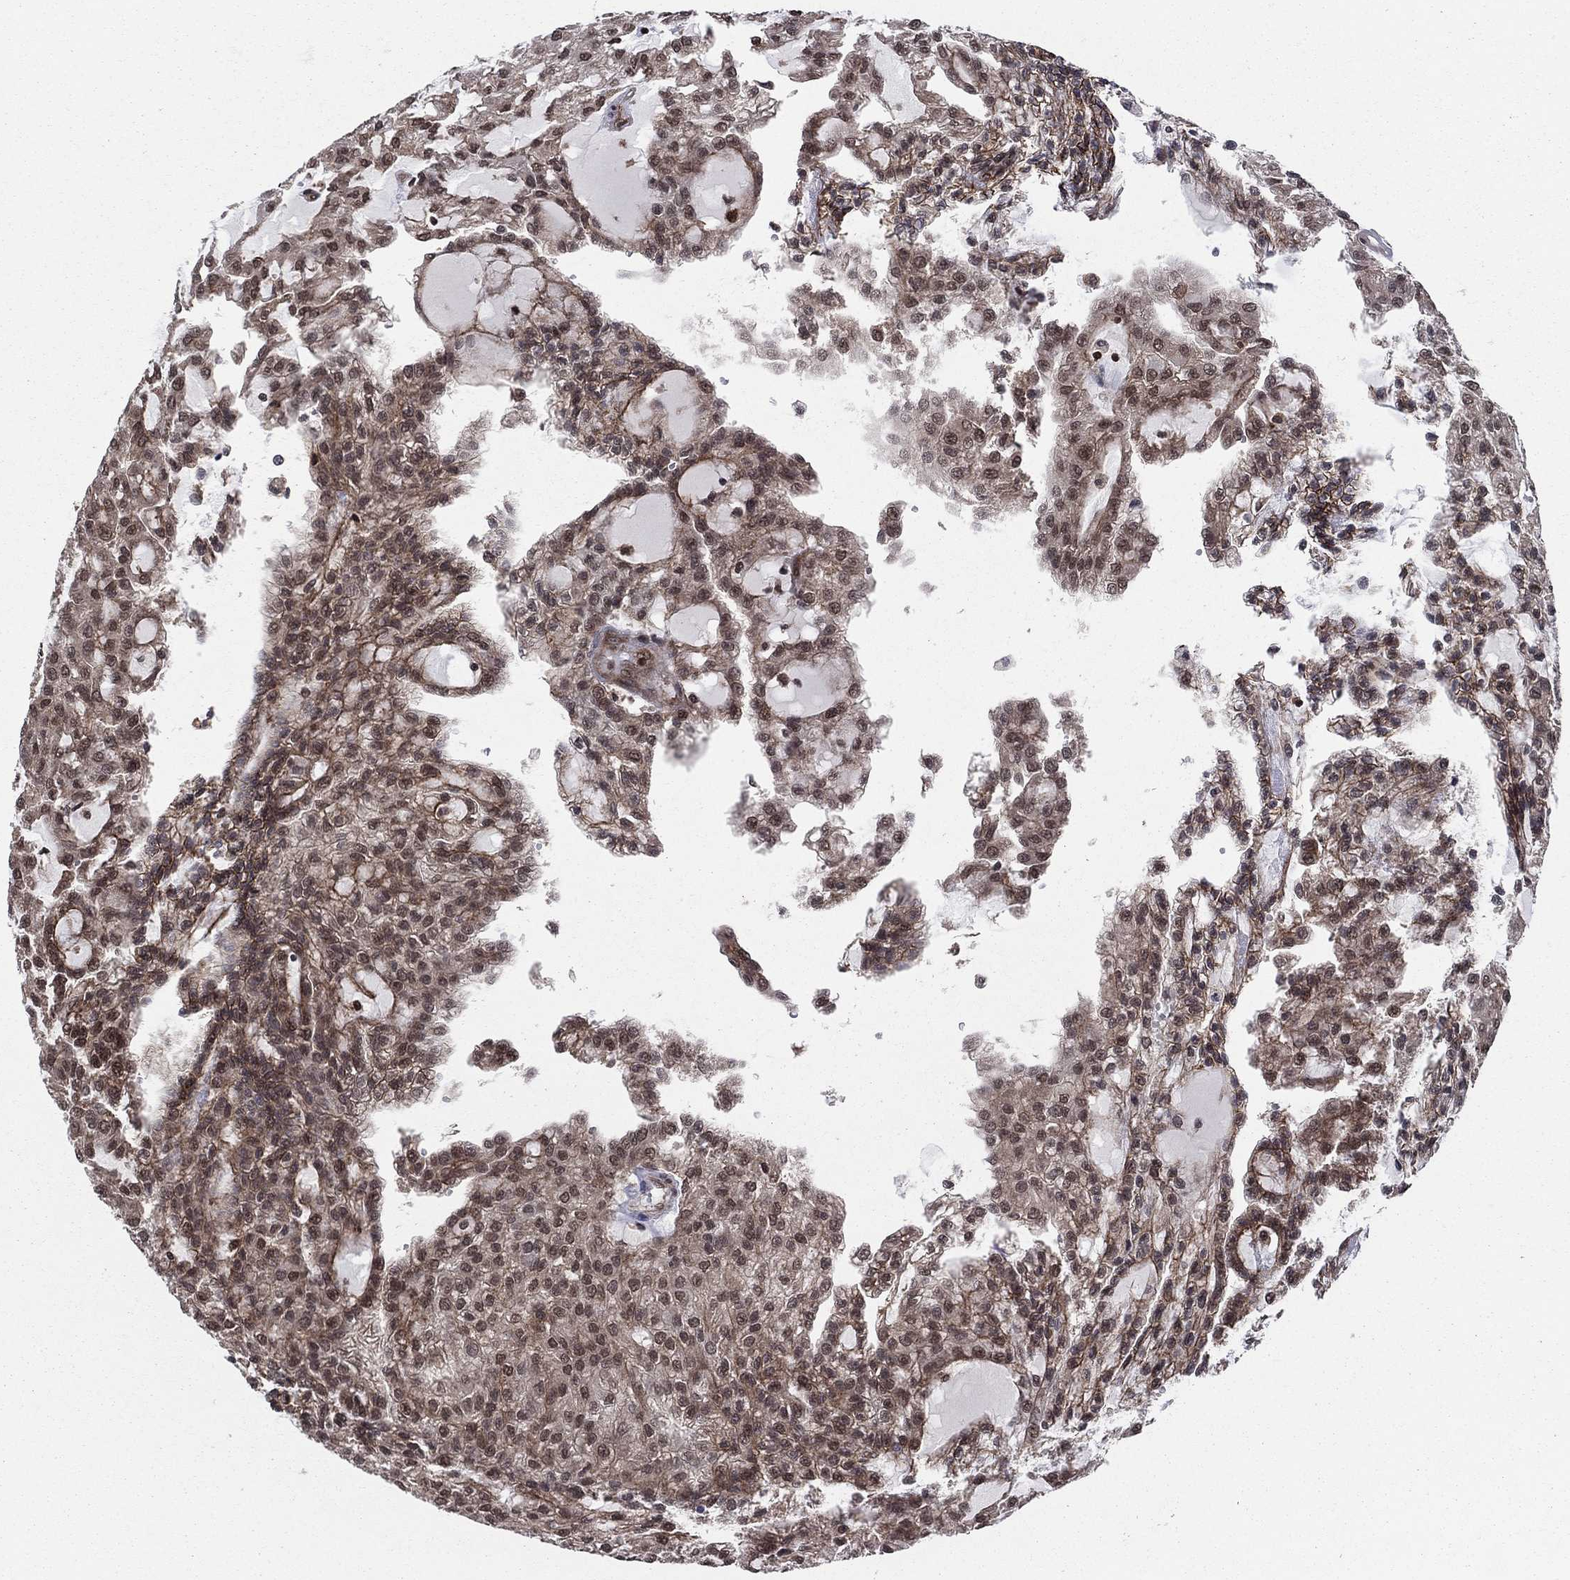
{"staining": {"intensity": "moderate", "quantity": "25%-75%", "location": "nuclear"}, "tissue": "renal cancer", "cell_type": "Tumor cells", "image_type": "cancer", "snomed": [{"axis": "morphology", "description": "Adenocarcinoma, NOS"}, {"axis": "topography", "description": "Kidney"}], "caption": "Human adenocarcinoma (renal) stained with a brown dye displays moderate nuclear positive staining in approximately 25%-75% of tumor cells.", "gene": "SSX2IP", "patient": {"sex": "male", "age": 63}}